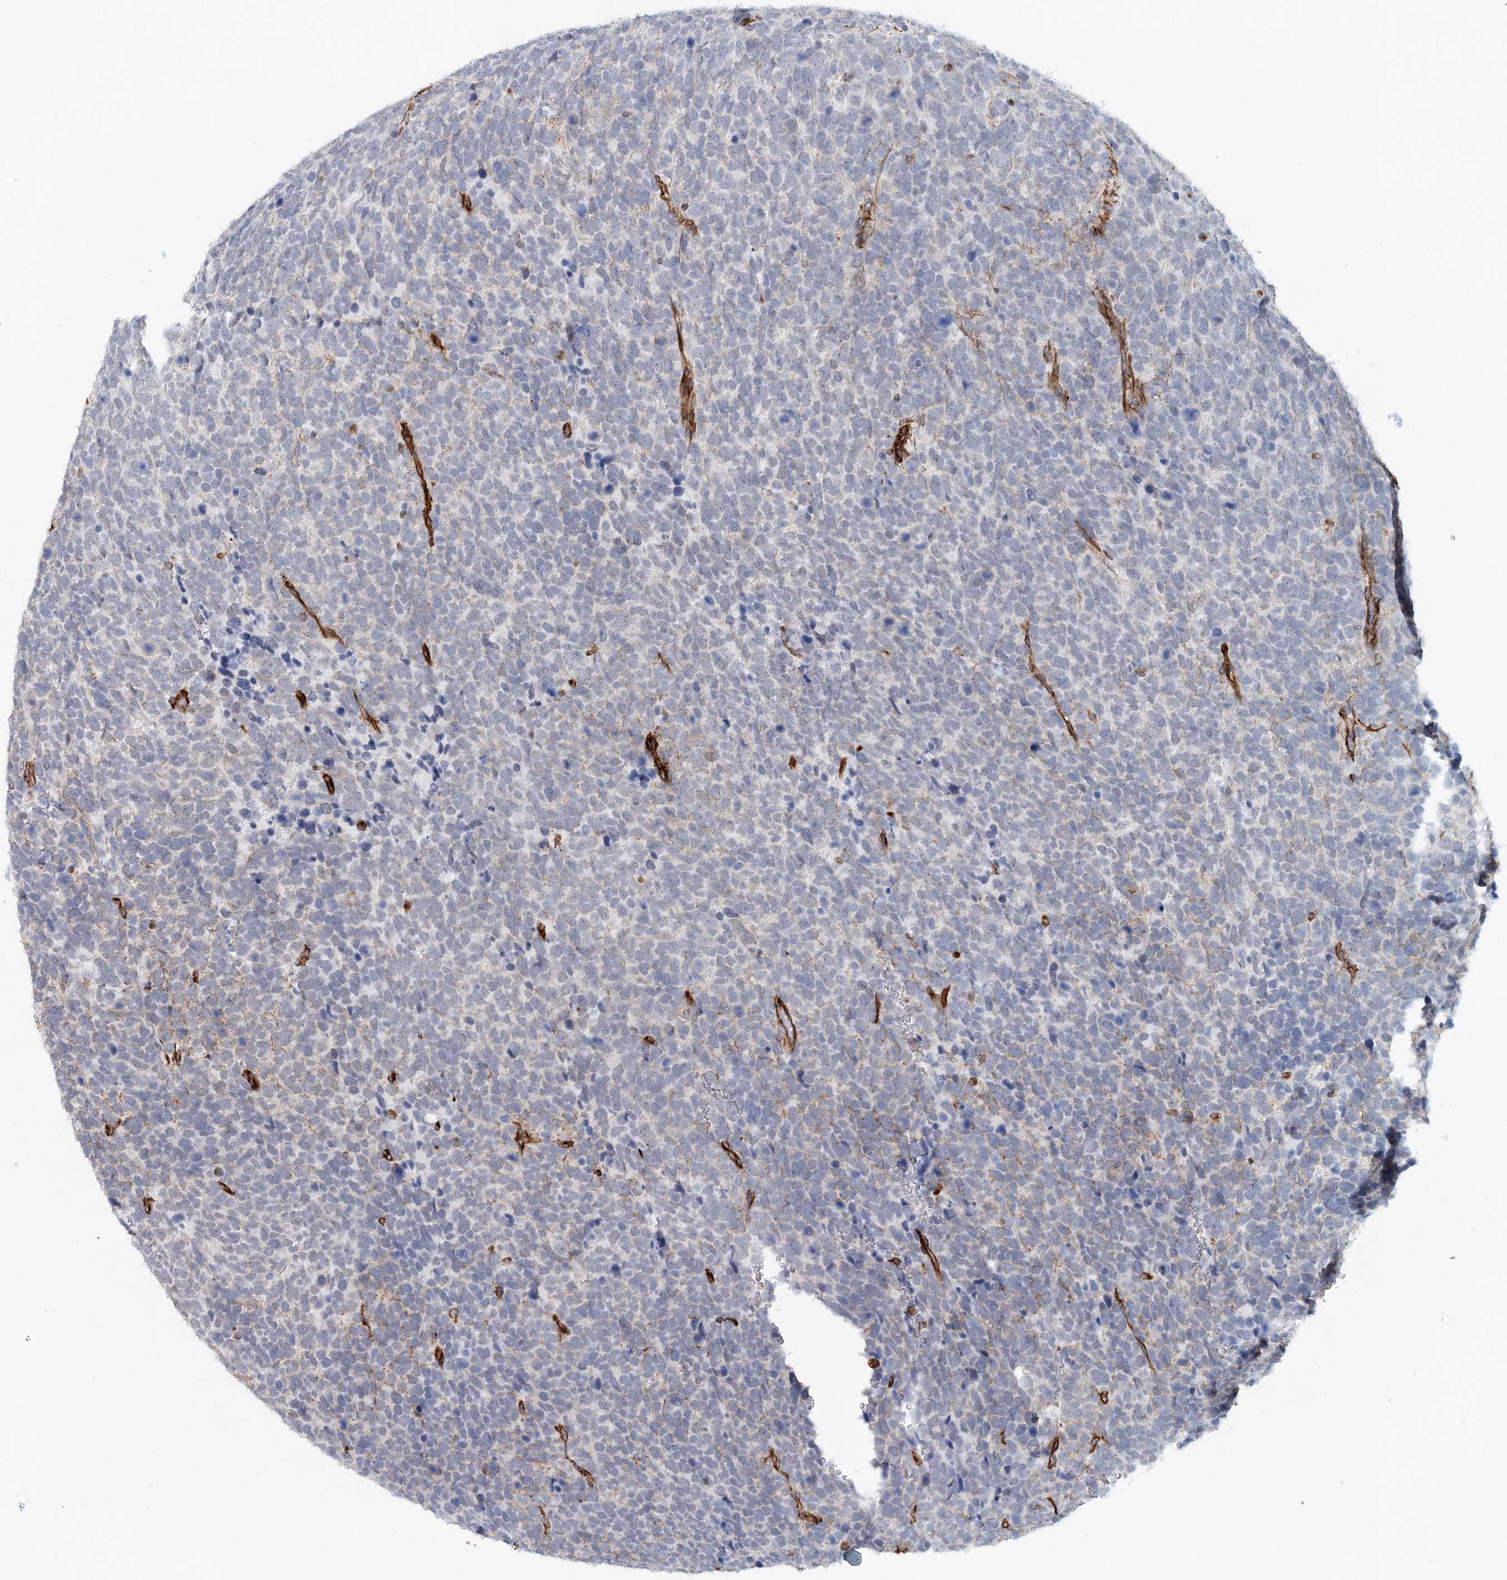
{"staining": {"intensity": "negative", "quantity": "none", "location": "none"}, "tissue": "urothelial cancer", "cell_type": "Tumor cells", "image_type": "cancer", "snomed": [{"axis": "morphology", "description": "Urothelial carcinoma, High grade"}, {"axis": "topography", "description": "Urinary bladder"}], "caption": "There is no significant staining in tumor cells of high-grade urothelial carcinoma. Brightfield microscopy of immunohistochemistry stained with DAB (3,3'-diaminobenzidine) (brown) and hematoxylin (blue), captured at high magnification.", "gene": "SYNPO", "patient": {"sex": "female", "age": 82}}